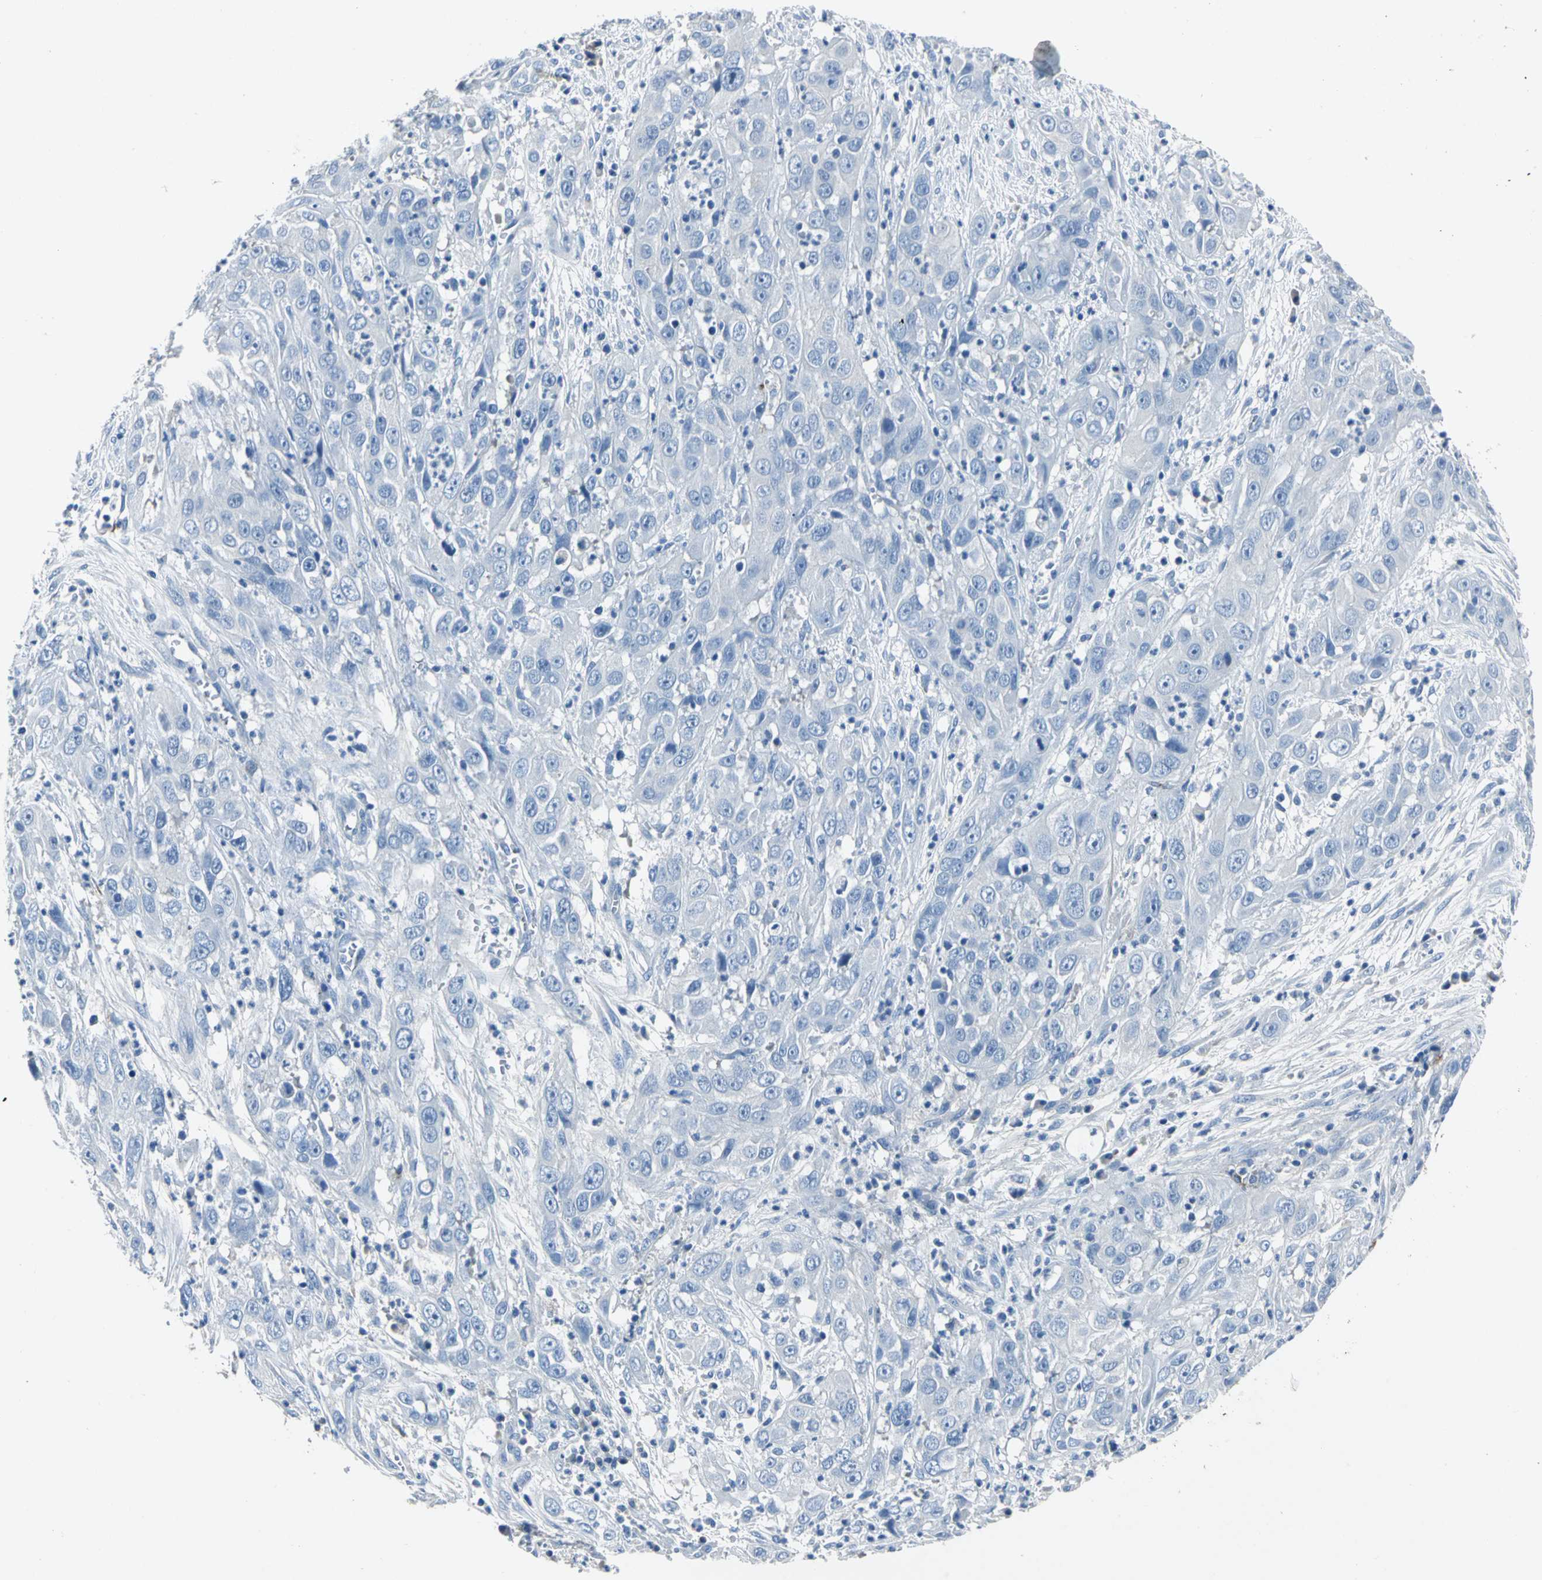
{"staining": {"intensity": "negative", "quantity": "none", "location": "none"}, "tissue": "cervical cancer", "cell_type": "Tumor cells", "image_type": "cancer", "snomed": [{"axis": "morphology", "description": "Squamous cell carcinoma, NOS"}, {"axis": "topography", "description": "Cervix"}], "caption": "High magnification brightfield microscopy of cervical cancer stained with DAB (brown) and counterstained with hematoxylin (blue): tumor cells show no significant staining.", "gene": "EFNB3", "patient": {"sex": "female", "age": 32}}